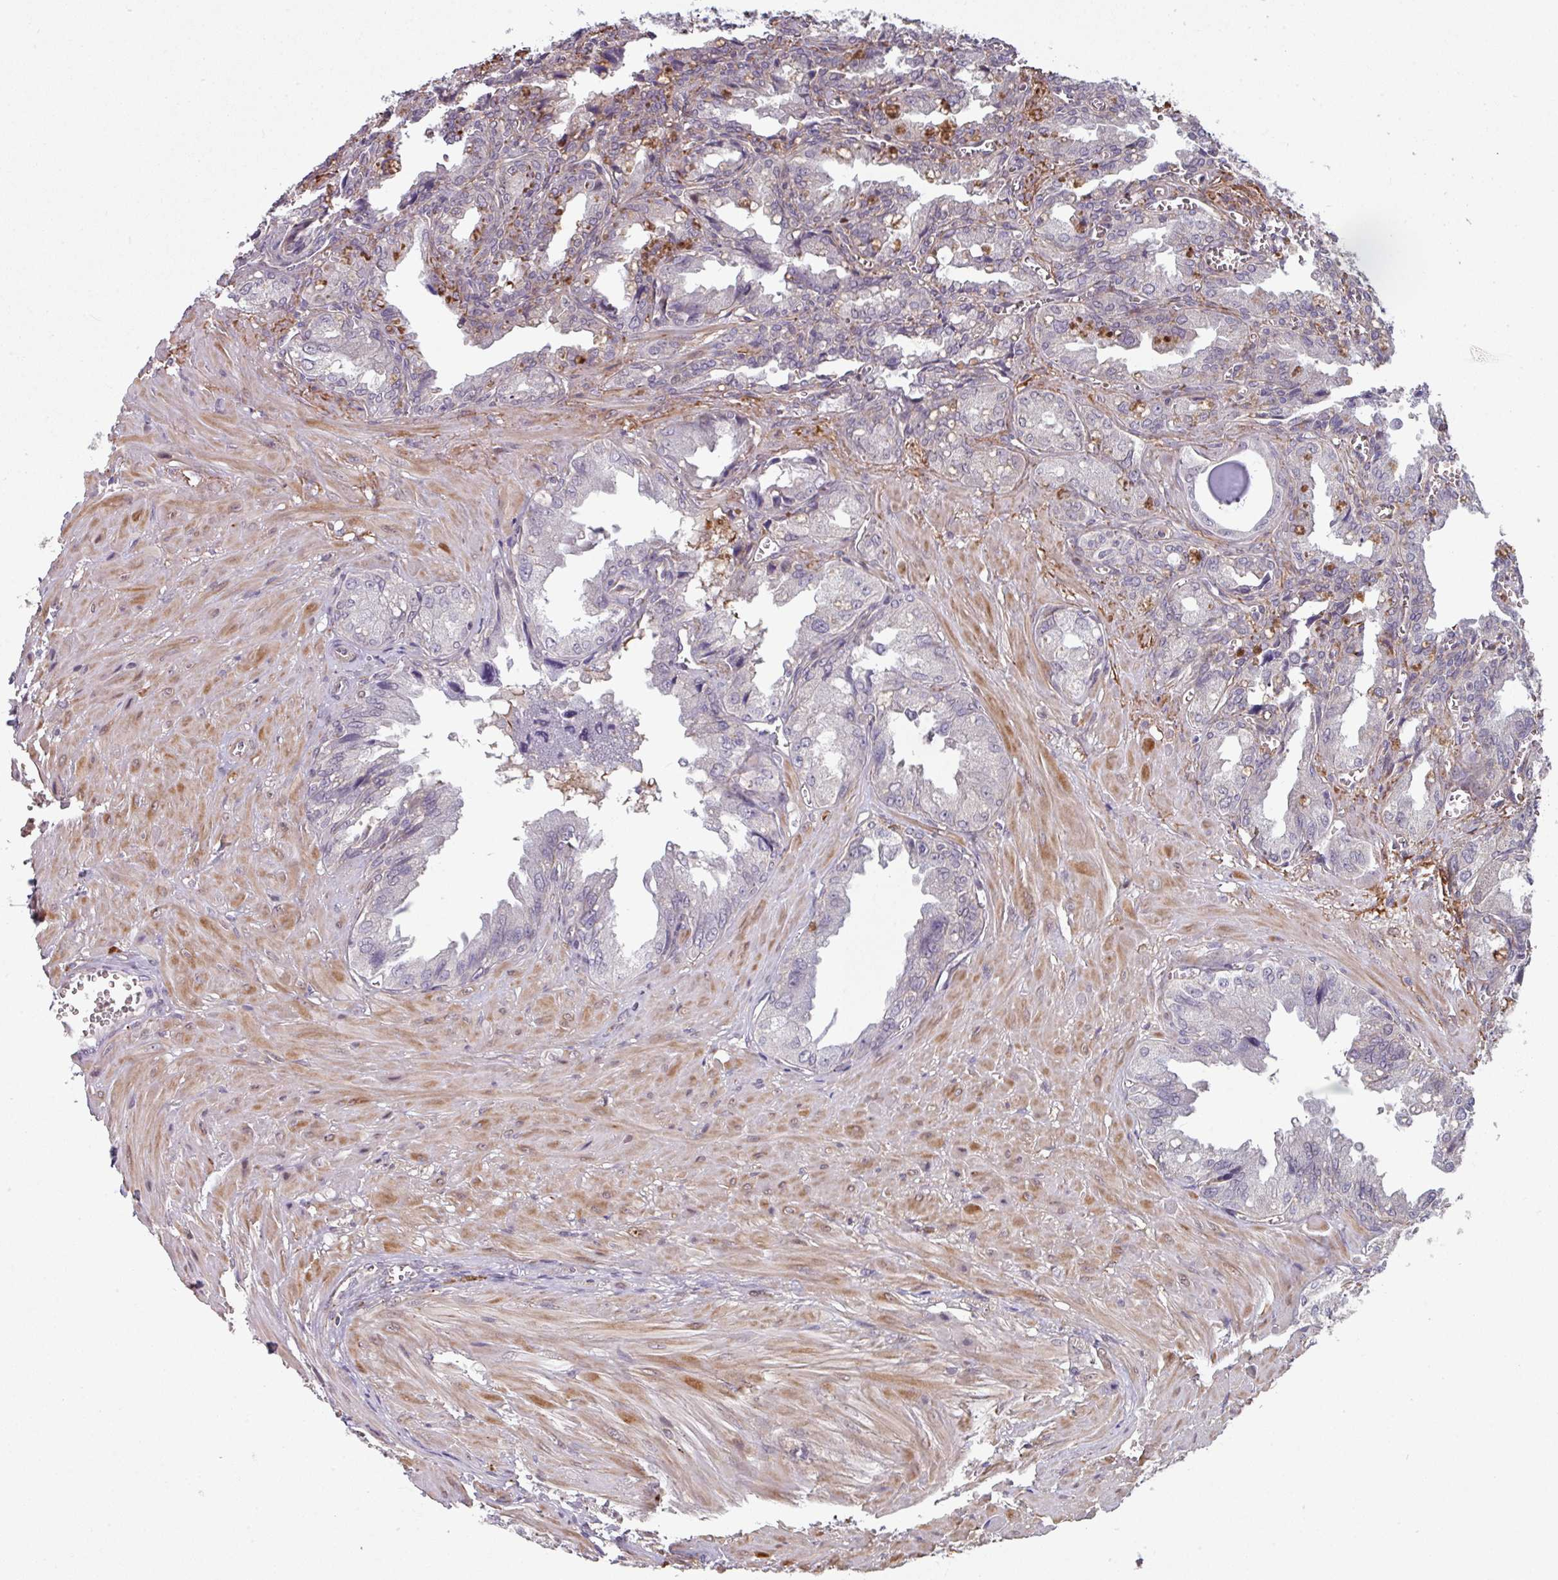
{"staining": {"intensity": "moderate", "quantity": "<25%", "location": "cytoplasmic/membranous"}, "tissue": "seminal vesicle", "cell_type": "Glandular cells", "image_type": "normal", "snomed": [{"axis": "morphology", "description": "Normal tissue, NOS"}, {"axis": "topography", "description": "Seminal veicle"}], "caption": "Moderate cytoplasmic/membranous staining is appreciated in approximately <25% of glandular cells in benign seminal vesicle.", "gene": "C2orf16", "patient": {"sex": "male", "age": 67}}